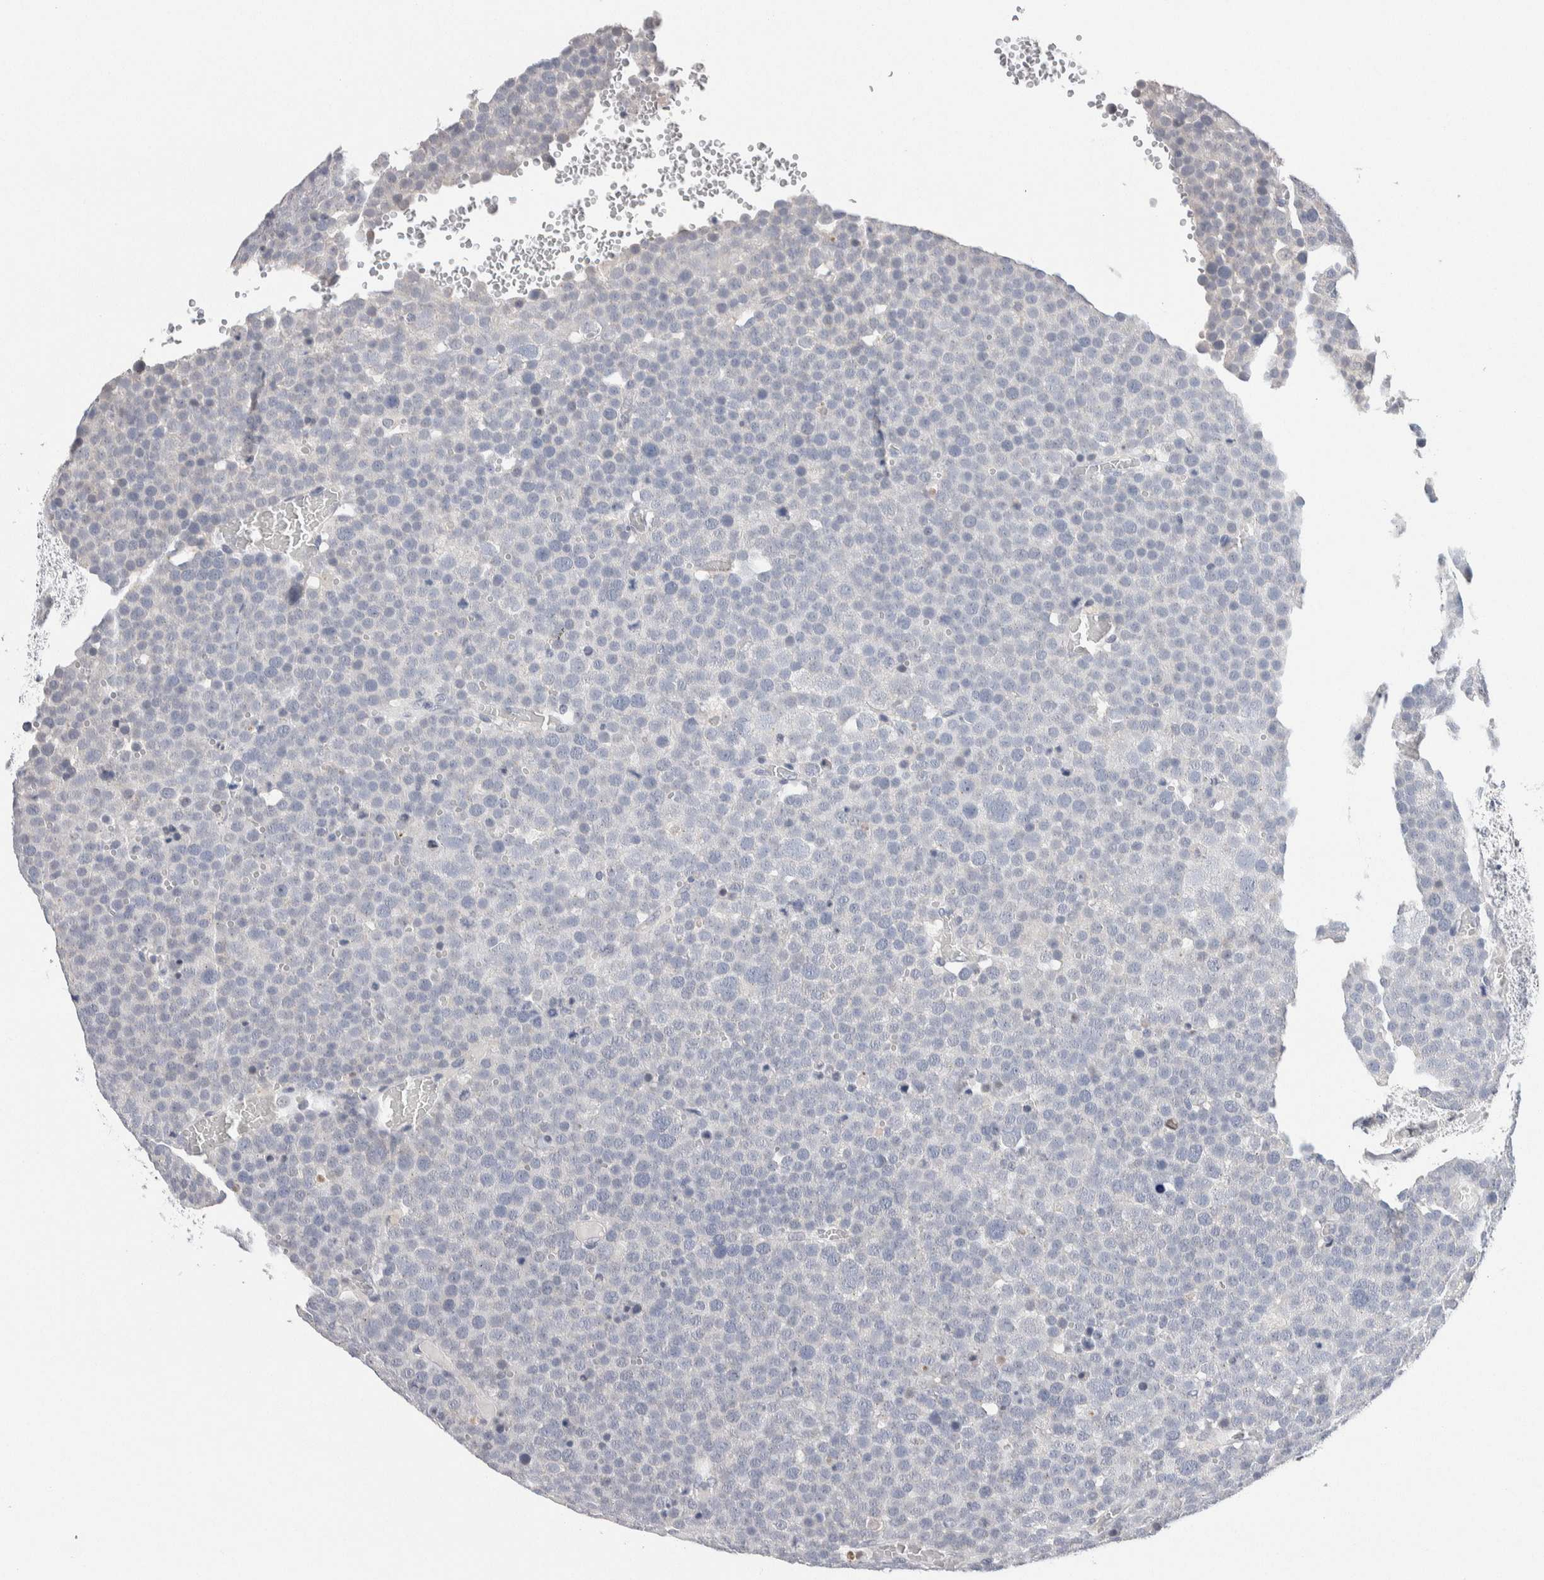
{"staining": {"intensity": "negative", "quantity": "none", "location": "none"}, "tissue": "testis cancer", "cell_type": "Tumor cells", "image_type": "cancer", "snomed": [{"axis": "morphology", "description": "Seminoma, NOS"}, {"axis": "topography", "description": "Testis"}], "caption": "Immunohistochemistry photomicrograph of human seminoma (testis) stained for a protein (brown), which demonstrates no staining in tumor cells.", "gene": "SCN2A", "patient": {"sex": "male", "age": 71}}